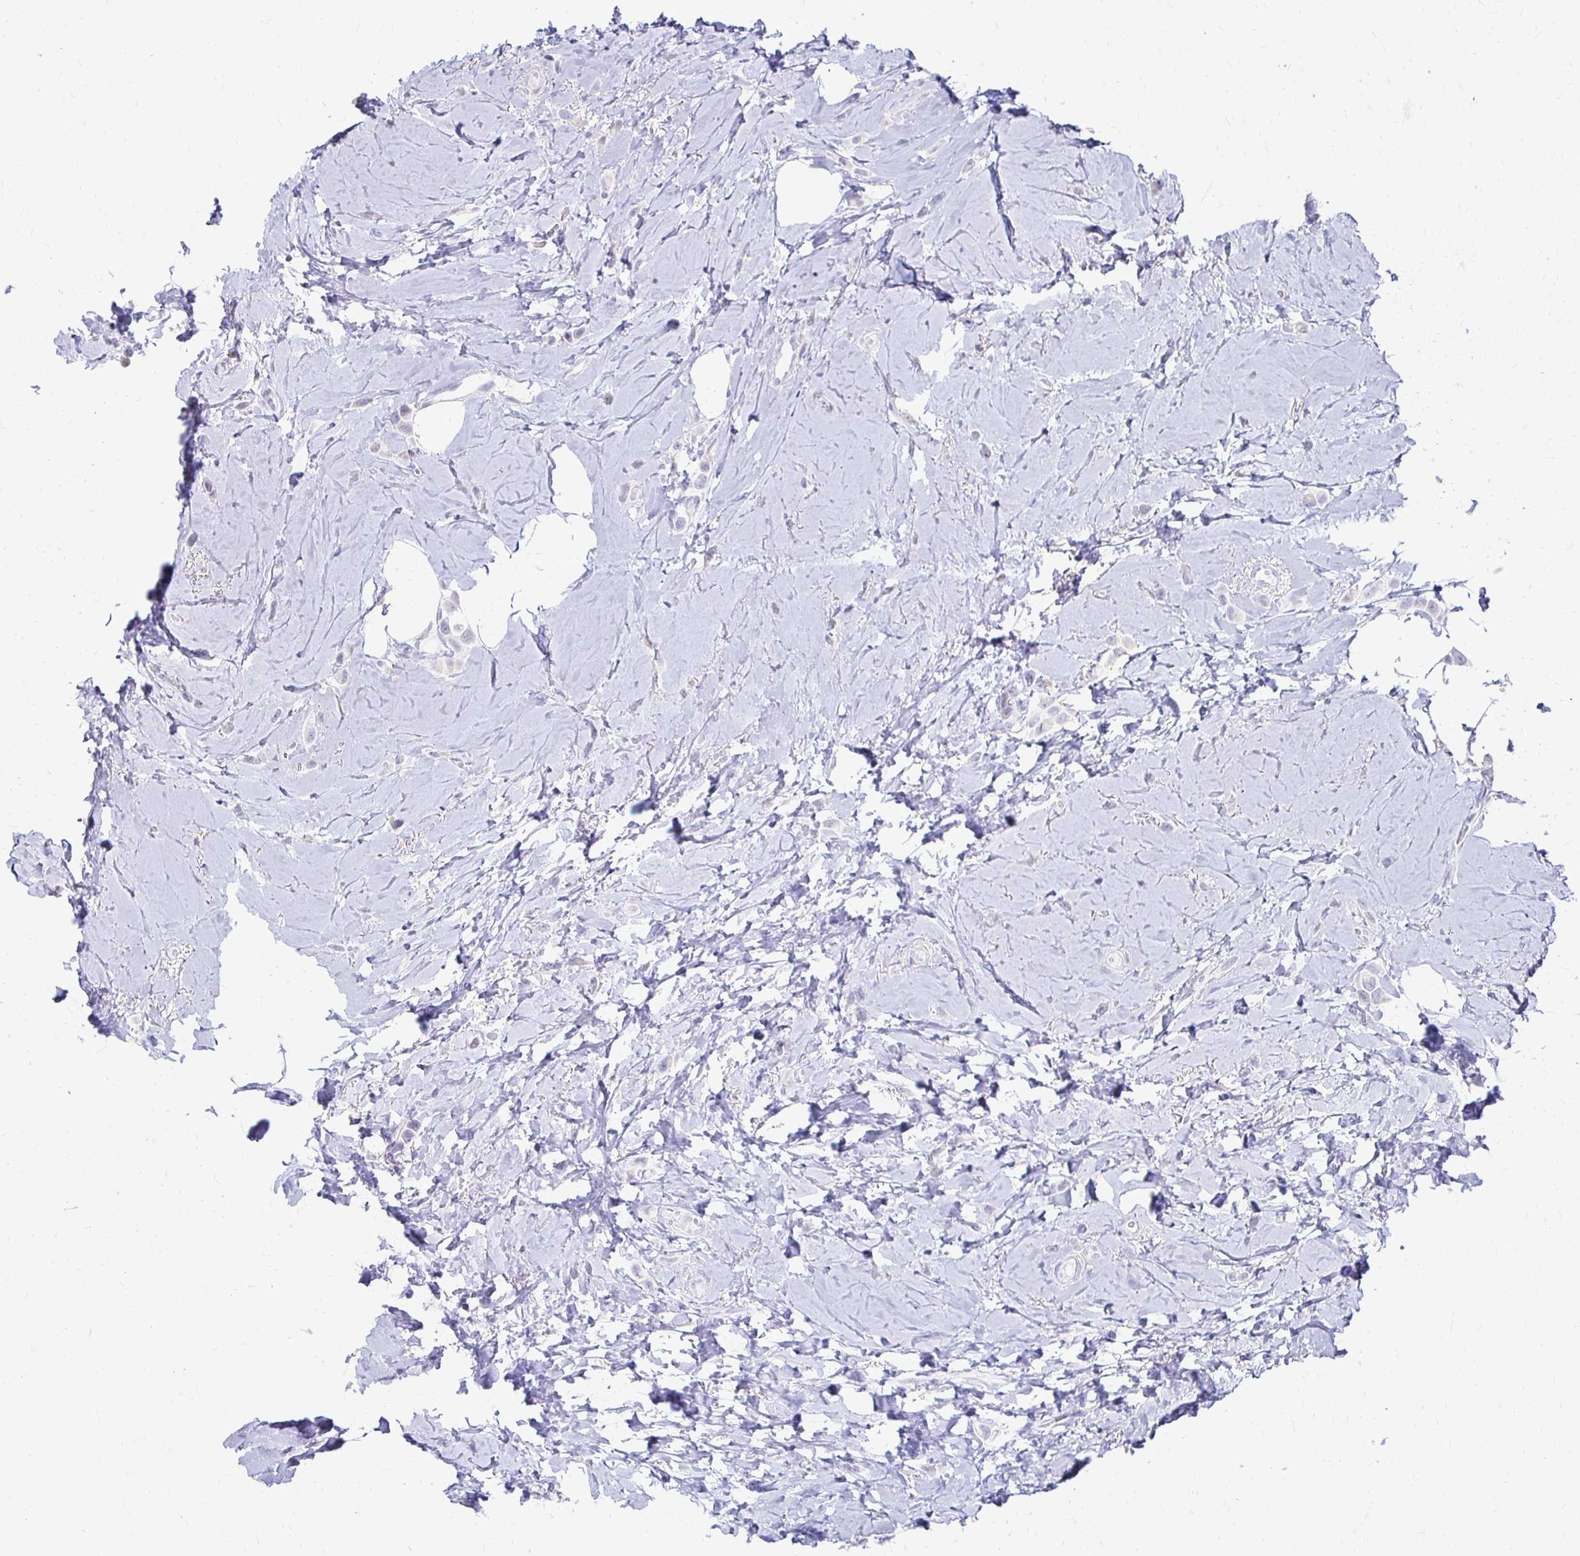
{"staining": {"intensity": "negative", "quantity": "none", "location": "none"}, "tissue": "breast cancer", "cell_type": "Tumor cells", "image_type": "cancer", "snomed": [{"axis": "morphology", "description": "Lobular carcinoma"}, {"axis": "topography", "description": "Breast"}], "caption": "The micrograph reveals no significant expression in tumor cells of lobular carcinoma (breast).", "gene": "FCGR2B", "patient": {"sex": "female", "age": 66}}